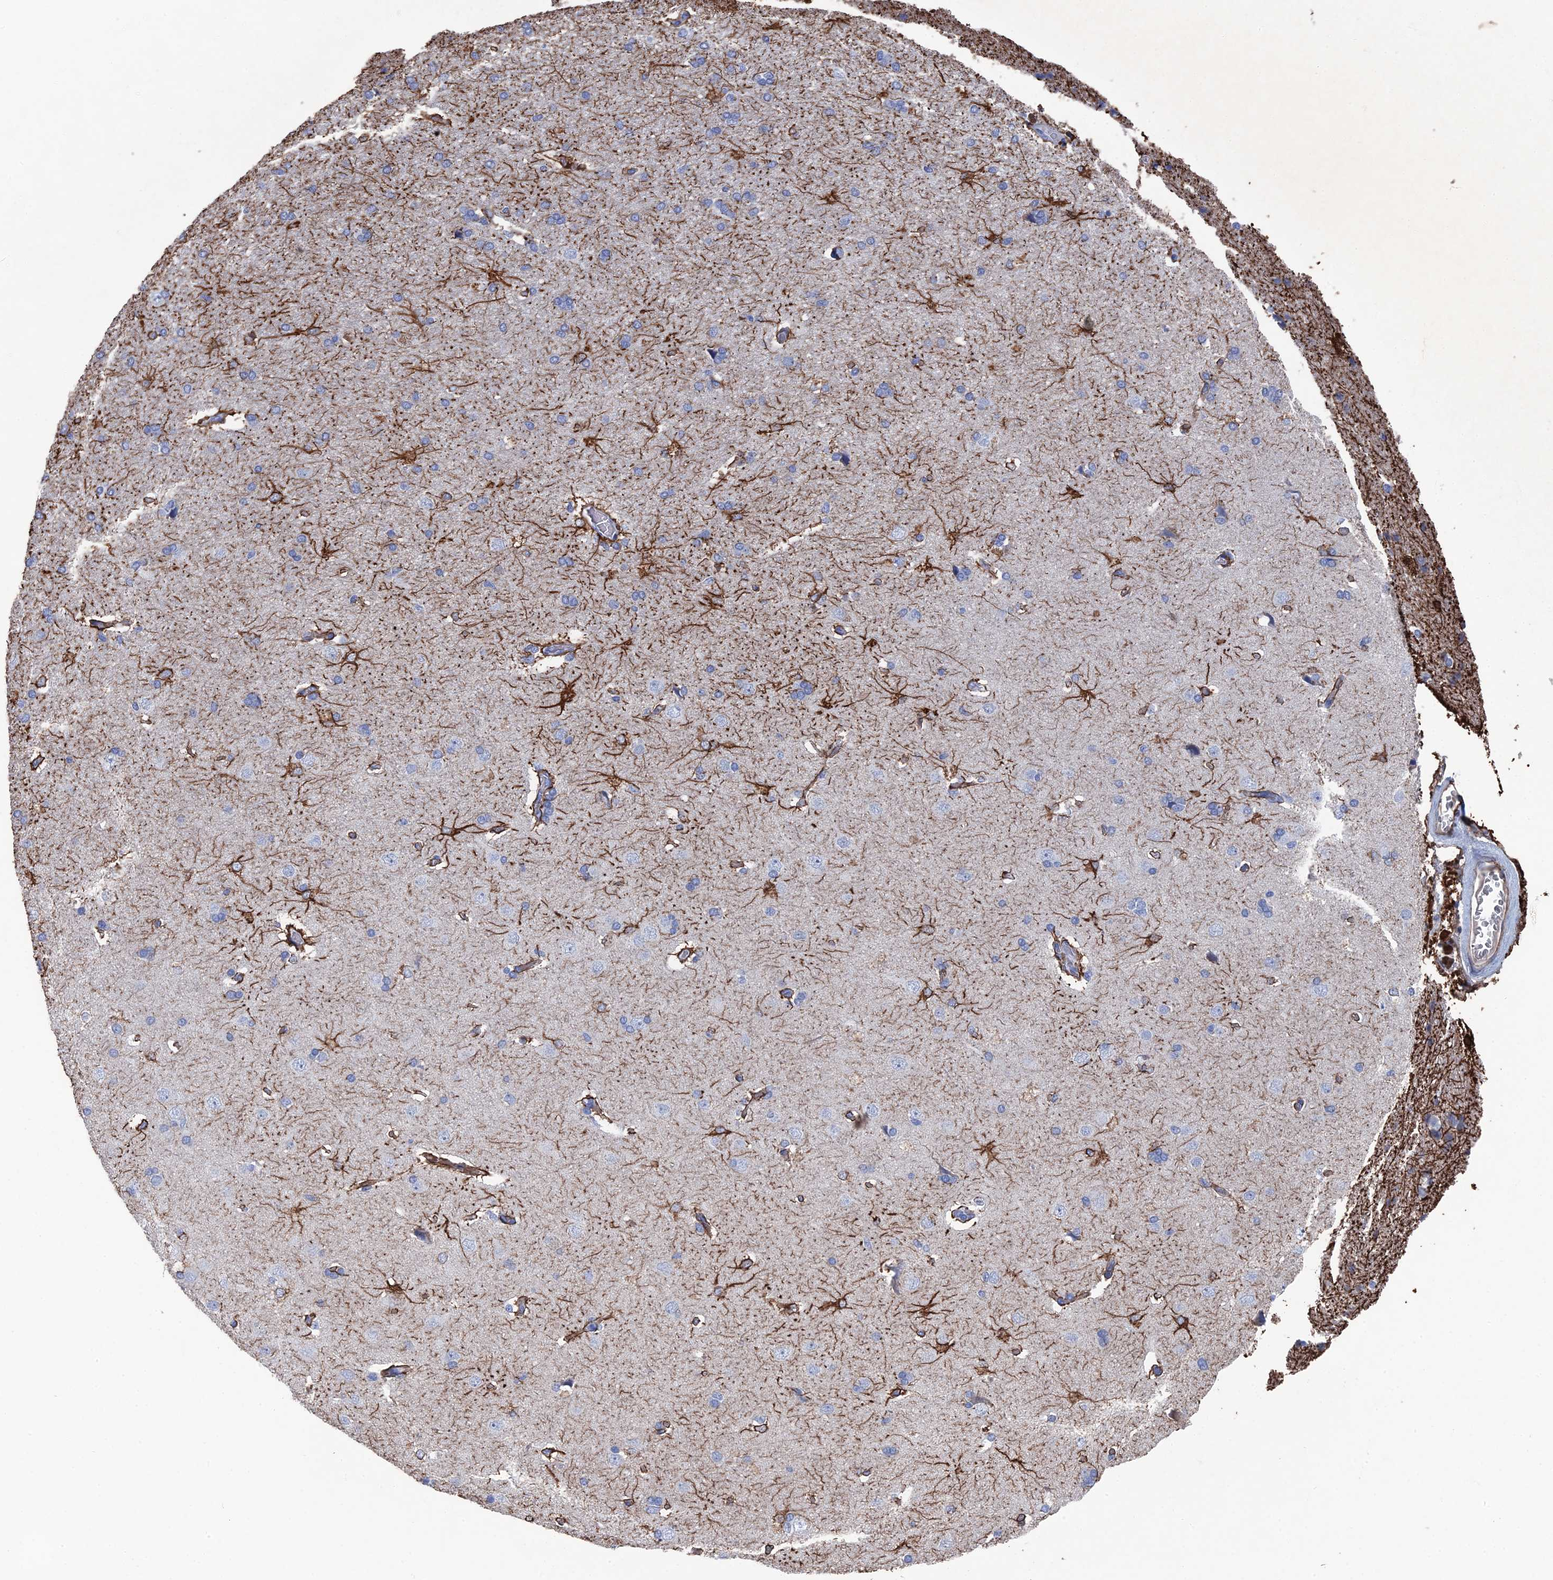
{"staining": {"intensity": "negative", "quantity": "none", "location": "none"}, "tissue": "cerebral cortex", "cell_type": "Endothelial cells", "image_type": "normal", "snomed": [{"axis": "morphology", "description": "Normal tissue, NOS"}, {"axis": "topography", "description": "Cerebral cortex"}], "caption": "Immunohistochemistry of normal cerebral cortex demonstrates no positivity in endothelial cells.", "gene": "GFAP", "patient": {"sex": "male", "age": 62}}